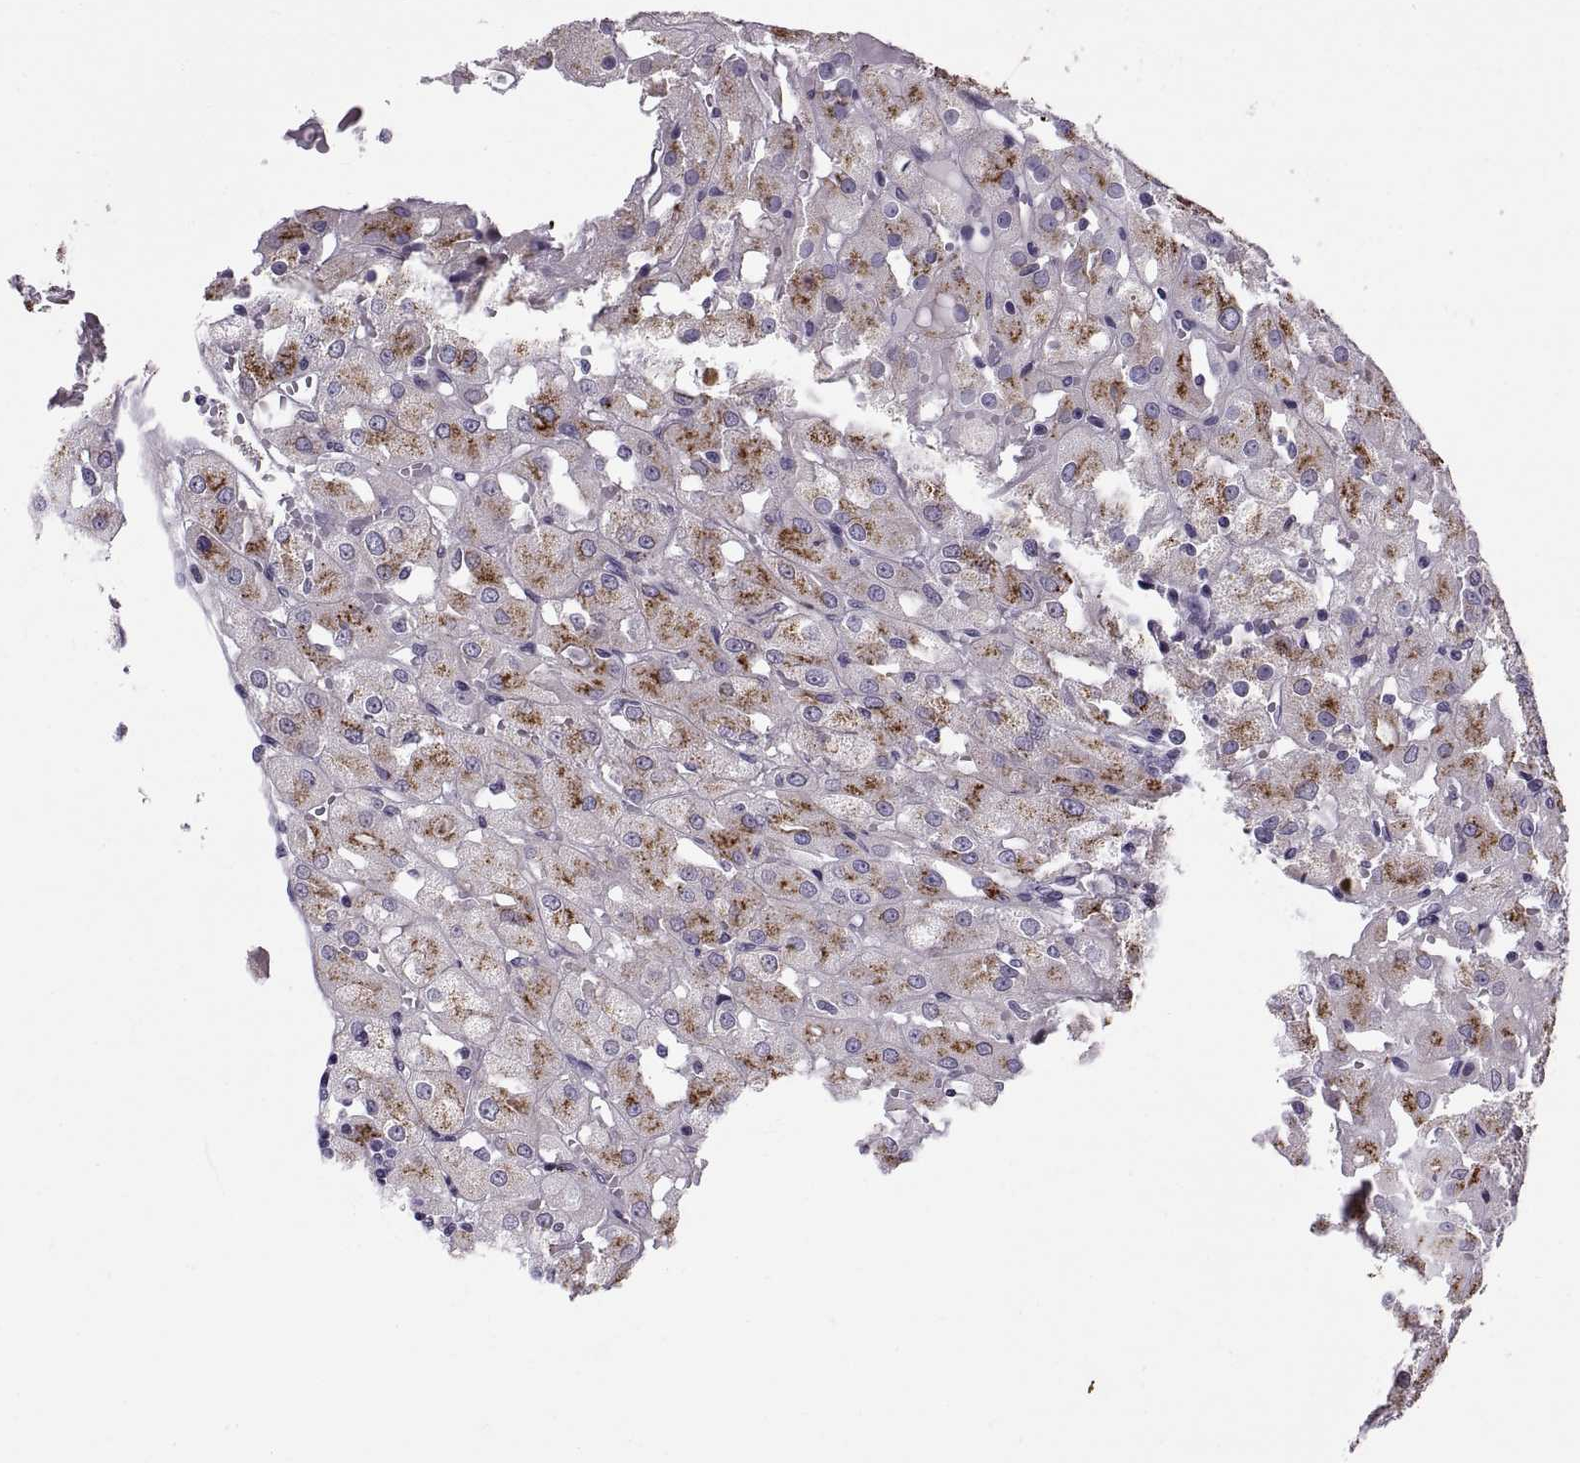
{"staining": {"intensity": "moderate", "quantity": ">75%", "location": "cytoplasmic/membranous"}, "tissue": "renal cancer", "cell_type": "Tumor cells", "image_type": "cancer", "snomed": [{"axis": "morphology", "description": "Adenocarcinoma, NOS"}, {"axis": "topography", "description": "Kidney"}], "caption": "Human renal cancer stained for a protein (brown) reveals moderate cytoplasmic/membranous positive expression in about >75% of tumor cells.", "gene": "CALCR", "patient": {"sex": "male", "age": 72}}